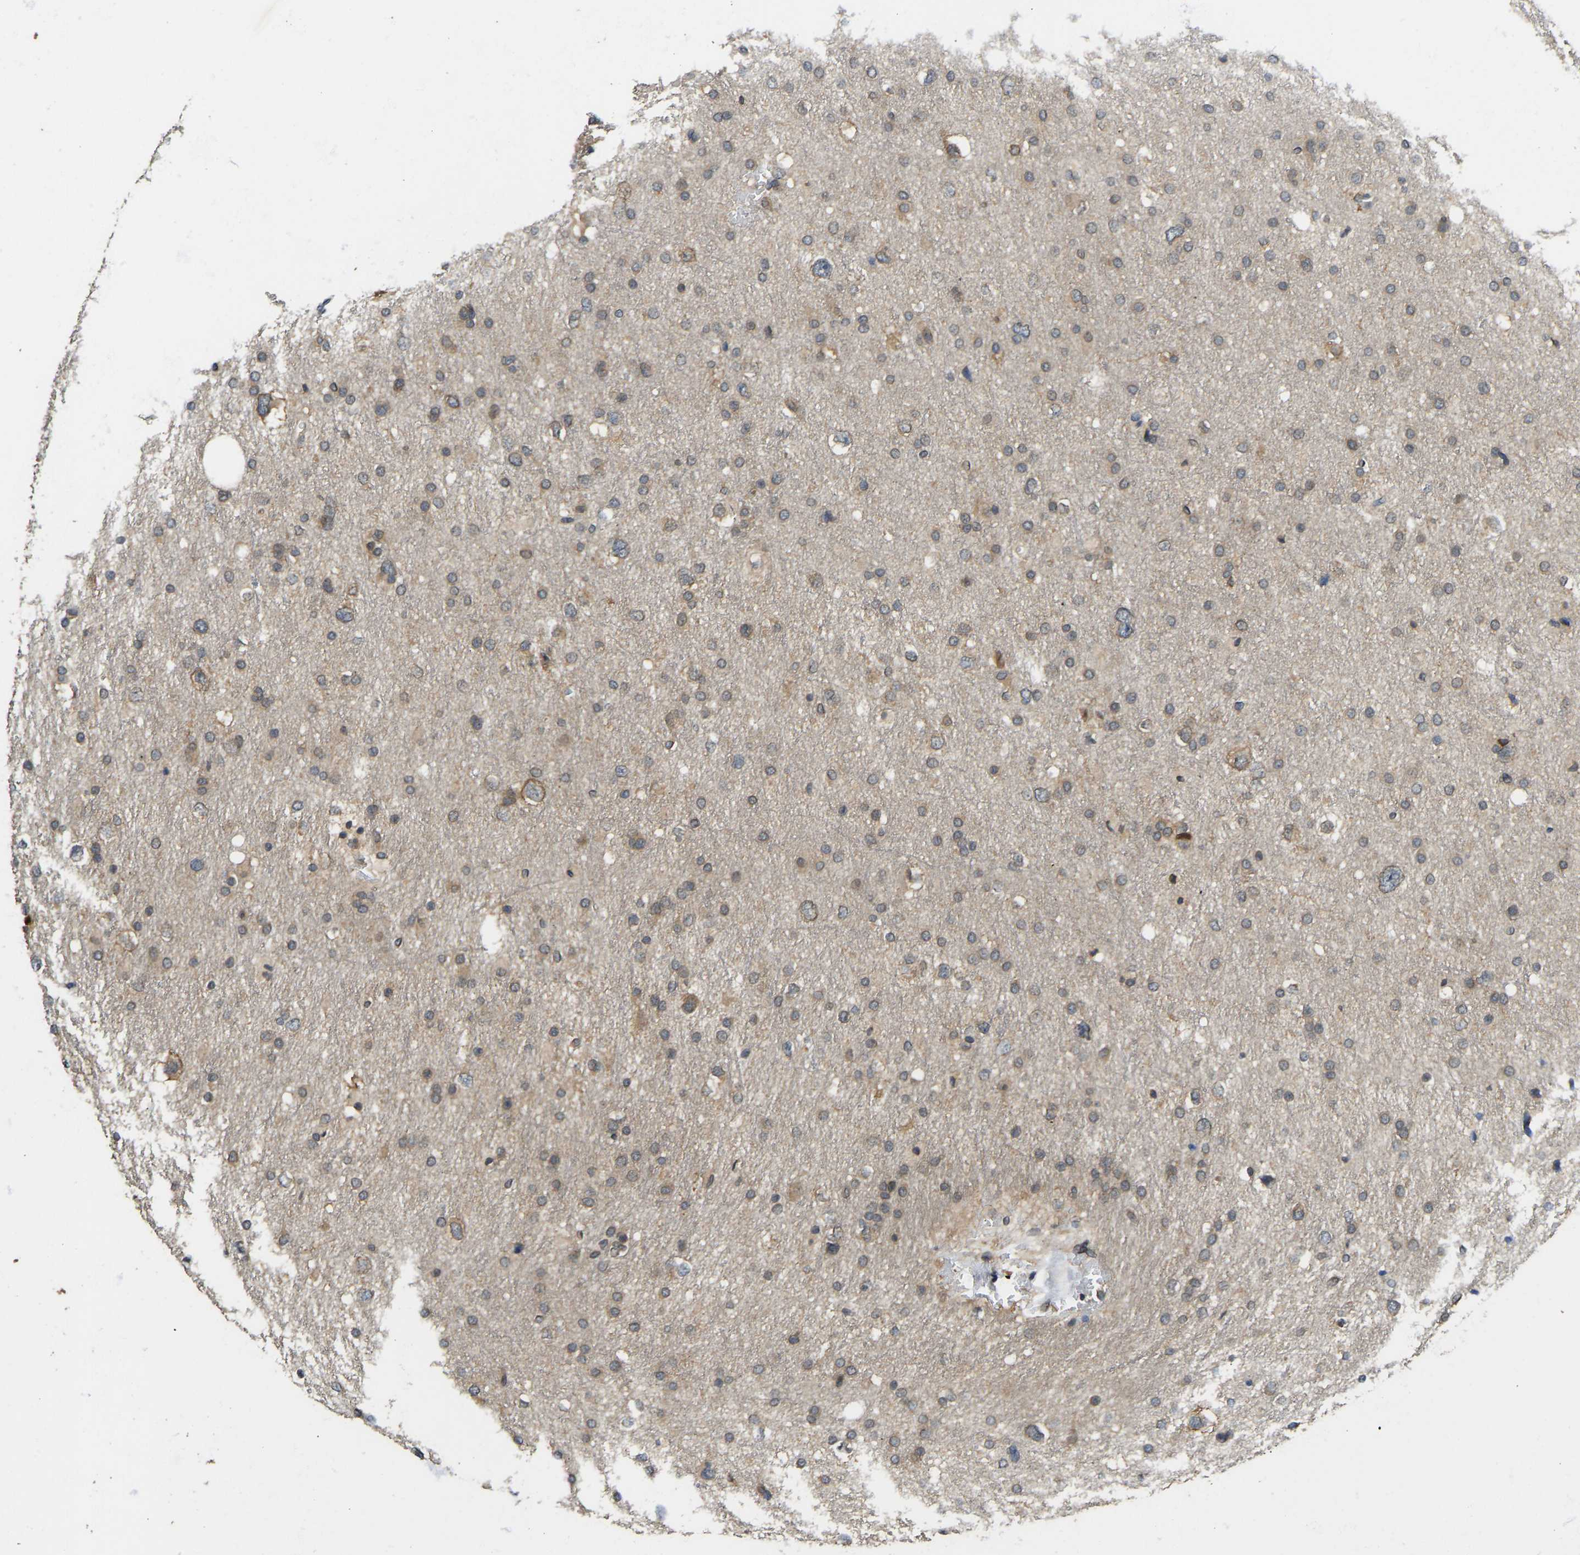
{"staining": {"intensity": "moderate", "quantity": ">75%", "location": "cytoplasmic/membranous"}, "tissue": "glioma", "cell_type": "Tumor cells", "image_type": "cancer", "snomed": [{"axis": "morphology", "description": "Glioma, malignant, Low grade"}, {"axis": "topography", "description": "Brain"}], "caption": "Moderate cytoplasmic/membranous positivity for a protein is seen in about >75% of tumor cells of glioma using IHC.", "gene": "NDRG3", "patient": {"sex": "female", "age": 37}}